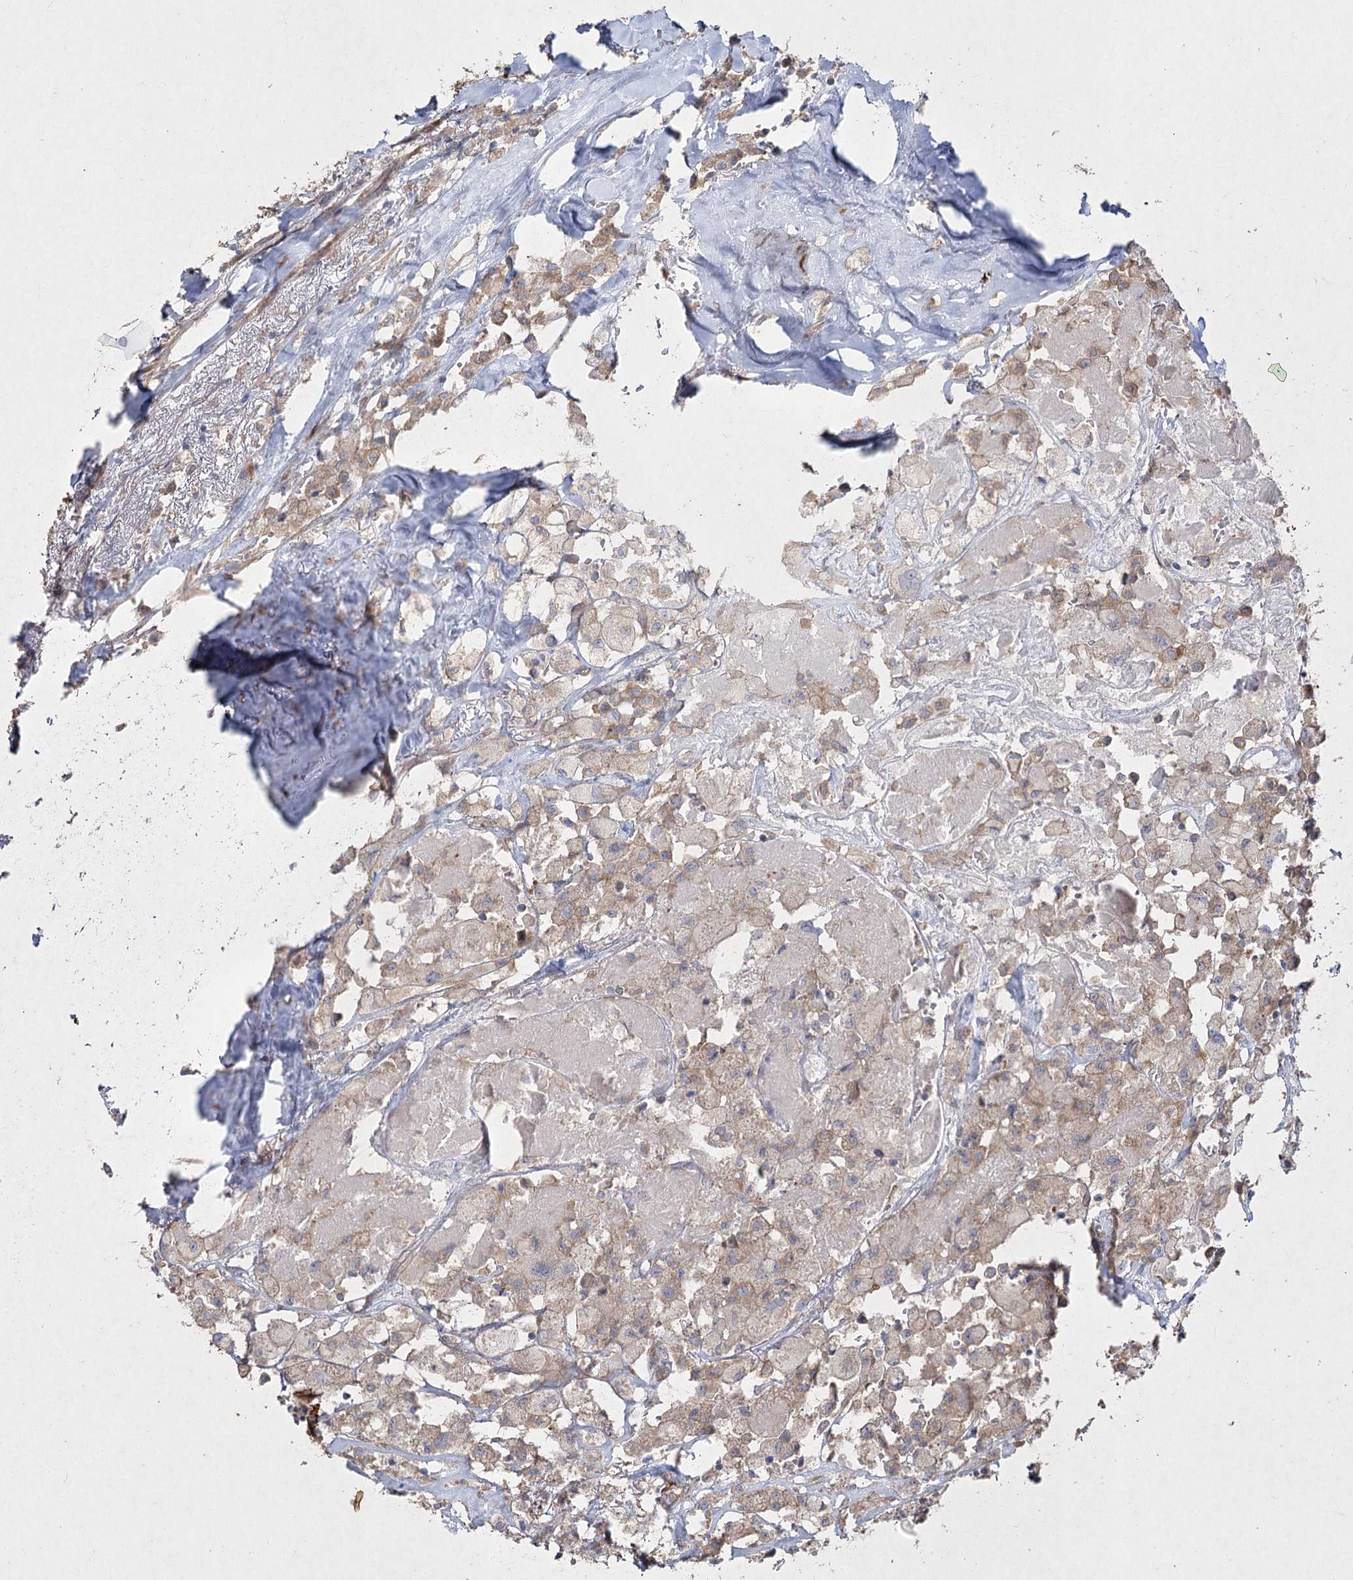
{"staining": {"intensity": "weak", "quantity": "25%-75%", "location": "cytoplasmic/membranous"}, "tissue": "thyroid cancer", "cell_type": "Tumor cells", "image_type": "cancer", "snomed": [{"axis": "morphology", "description": "Papillary adenocarcinoma, NOS"}, {"axis": "topography", "description": "Thyroid gland"}], "caption": "Tumor cells exhibit low levels of weak cytoplasmic/membranous positivity in approximately 25%-75% of cells in human papillary adenocarcinoma (thyroid). The staining was performed using DAB to visualize the protein expression in brown, while the nuclei were stained in blue with hematoxylin (Magnification: 20x).", "gene": "SH3TC1", "patient": {"sex": "female", "age": 59}}